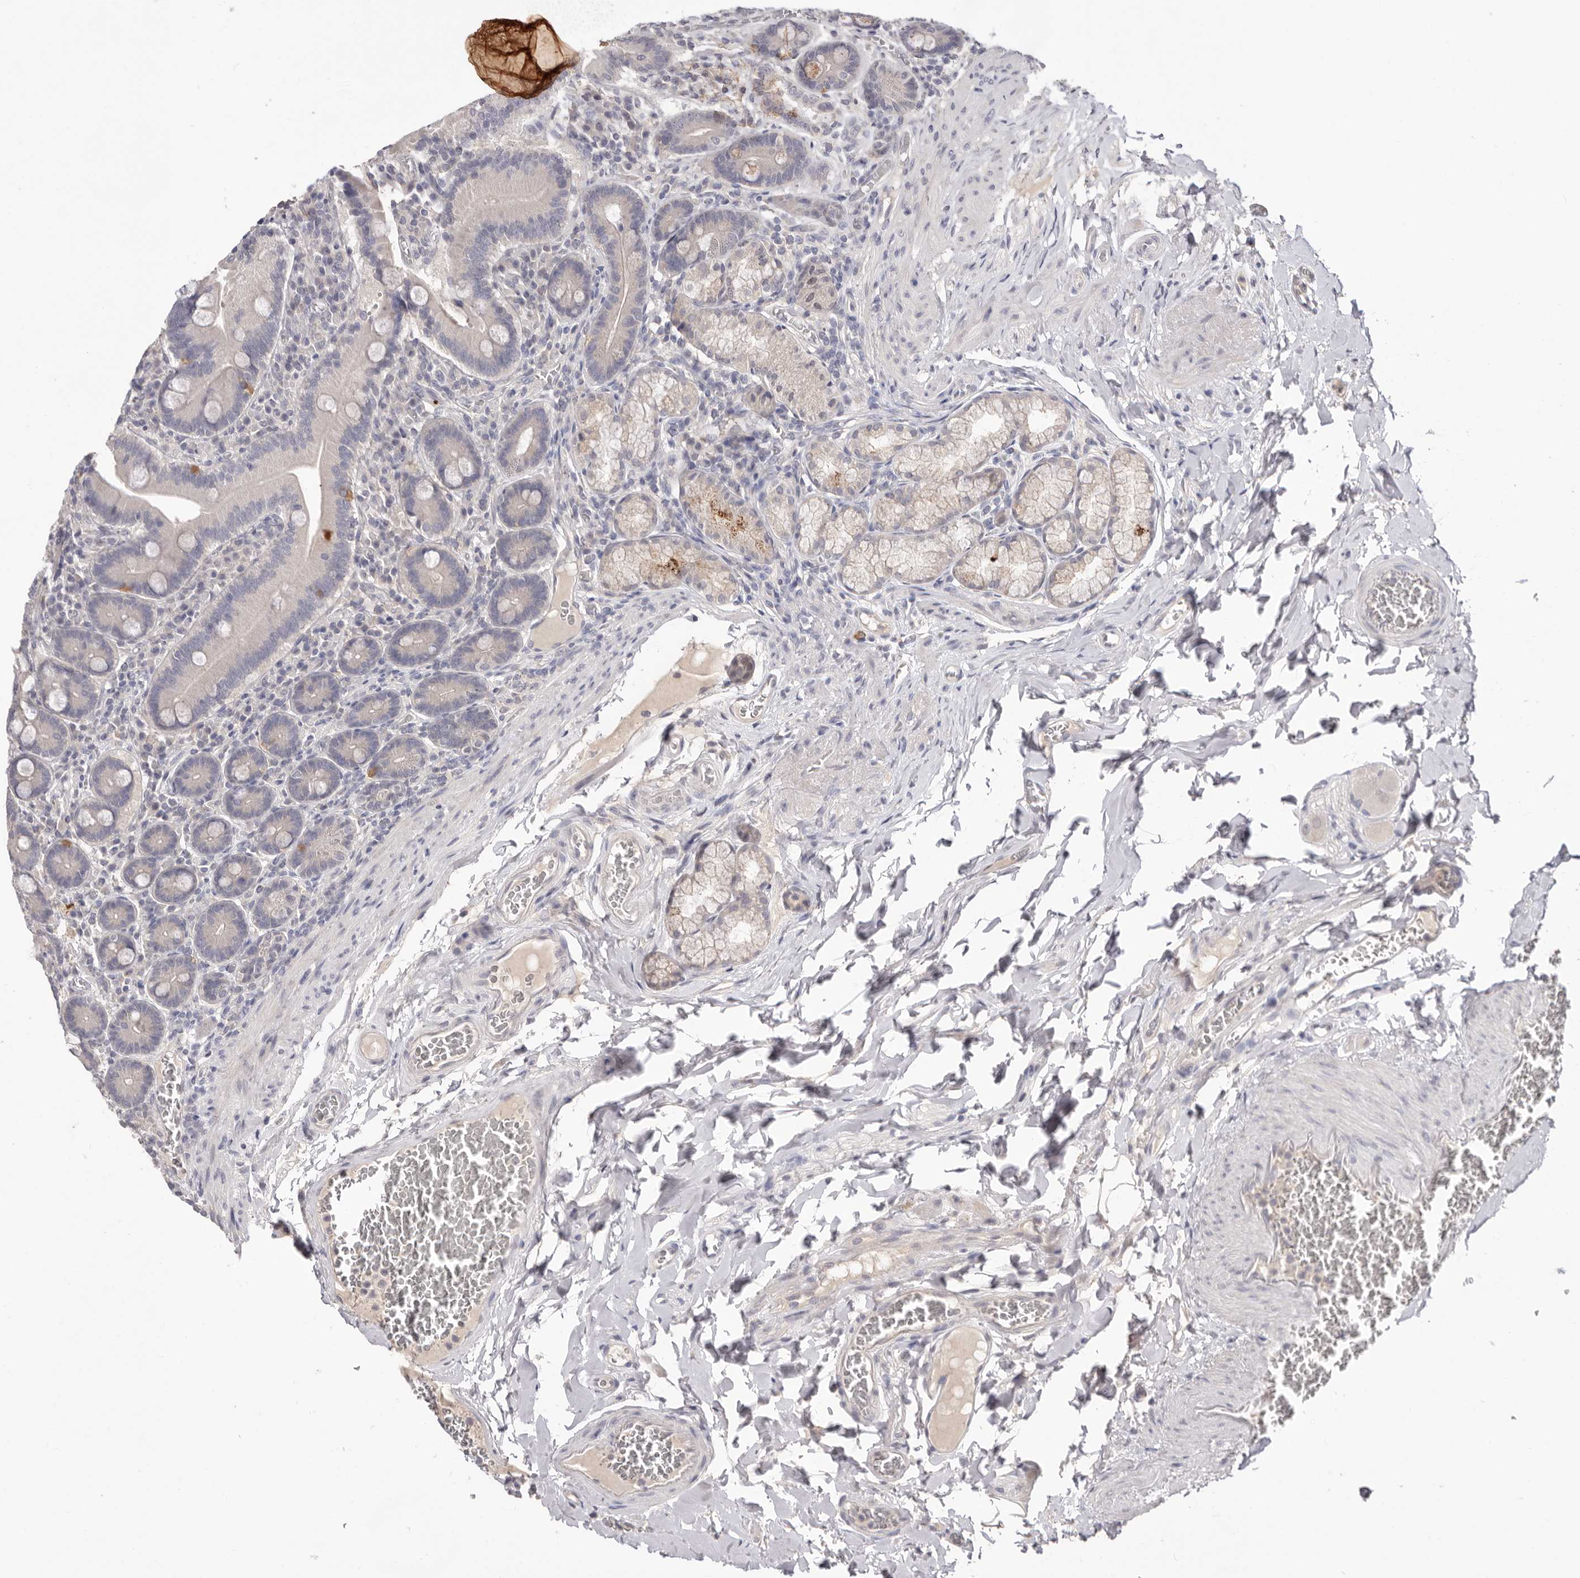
{"staining": {"intensity": "weak", "quantity": "<25%", "location": "cytoplasmic/membranous"}, "tissue": "duodenum", "cell_type": "Glandular cells", "image_type": "normal", "snomed": [{"axis": "morphology", "description": "Normal tissue, NOS"}, {"axis": "topography", "description": "Duodenum"}], "caption": "An immunohistochemistry micrograph of normal duodenum is shown. There is no staining in glandular cells of duodenum.", "gene": "DOP1A", "patient": {"sex": "female", "age": 62}}